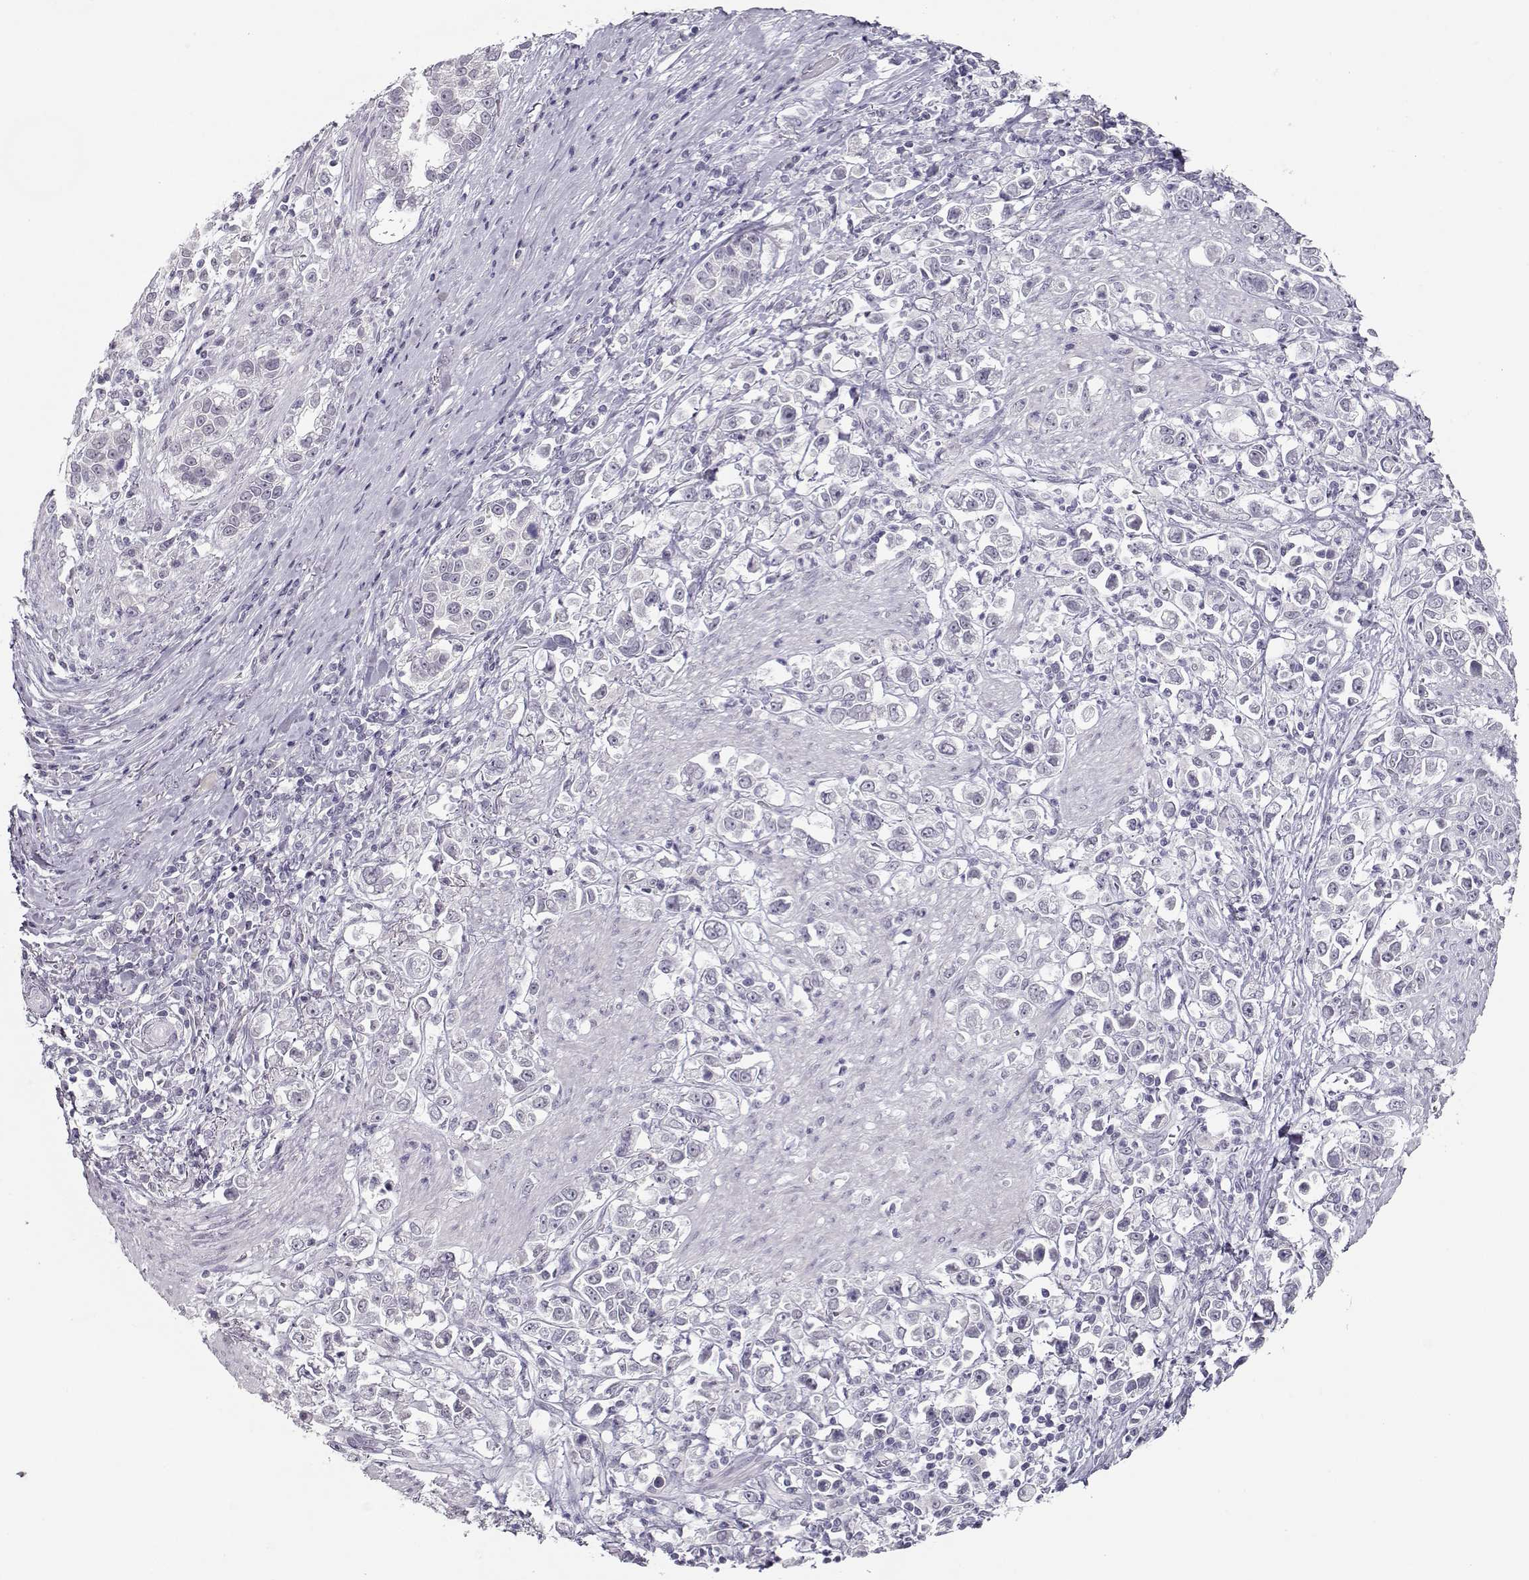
{"staining": {"intensity": "negative", "quantity": "none", "location": "none"}, "tissue": "stomach cancer", "cell_type": "Tumor cells", "image_type": "cancer", "snomed": [{"axis": "morphology", "description": "Adenocarcinoma, NOS"}, {"axis": "topography", "description": "Stomach"}], "caption": "Tumor cells show no significant protein positivity in stomach cancer (adenocarcinoma). (DAB immunohistochemistry with hematoxylin counter stain).", "gene": "IMPG1", "patient": {"sex": "male", "age": 93}}